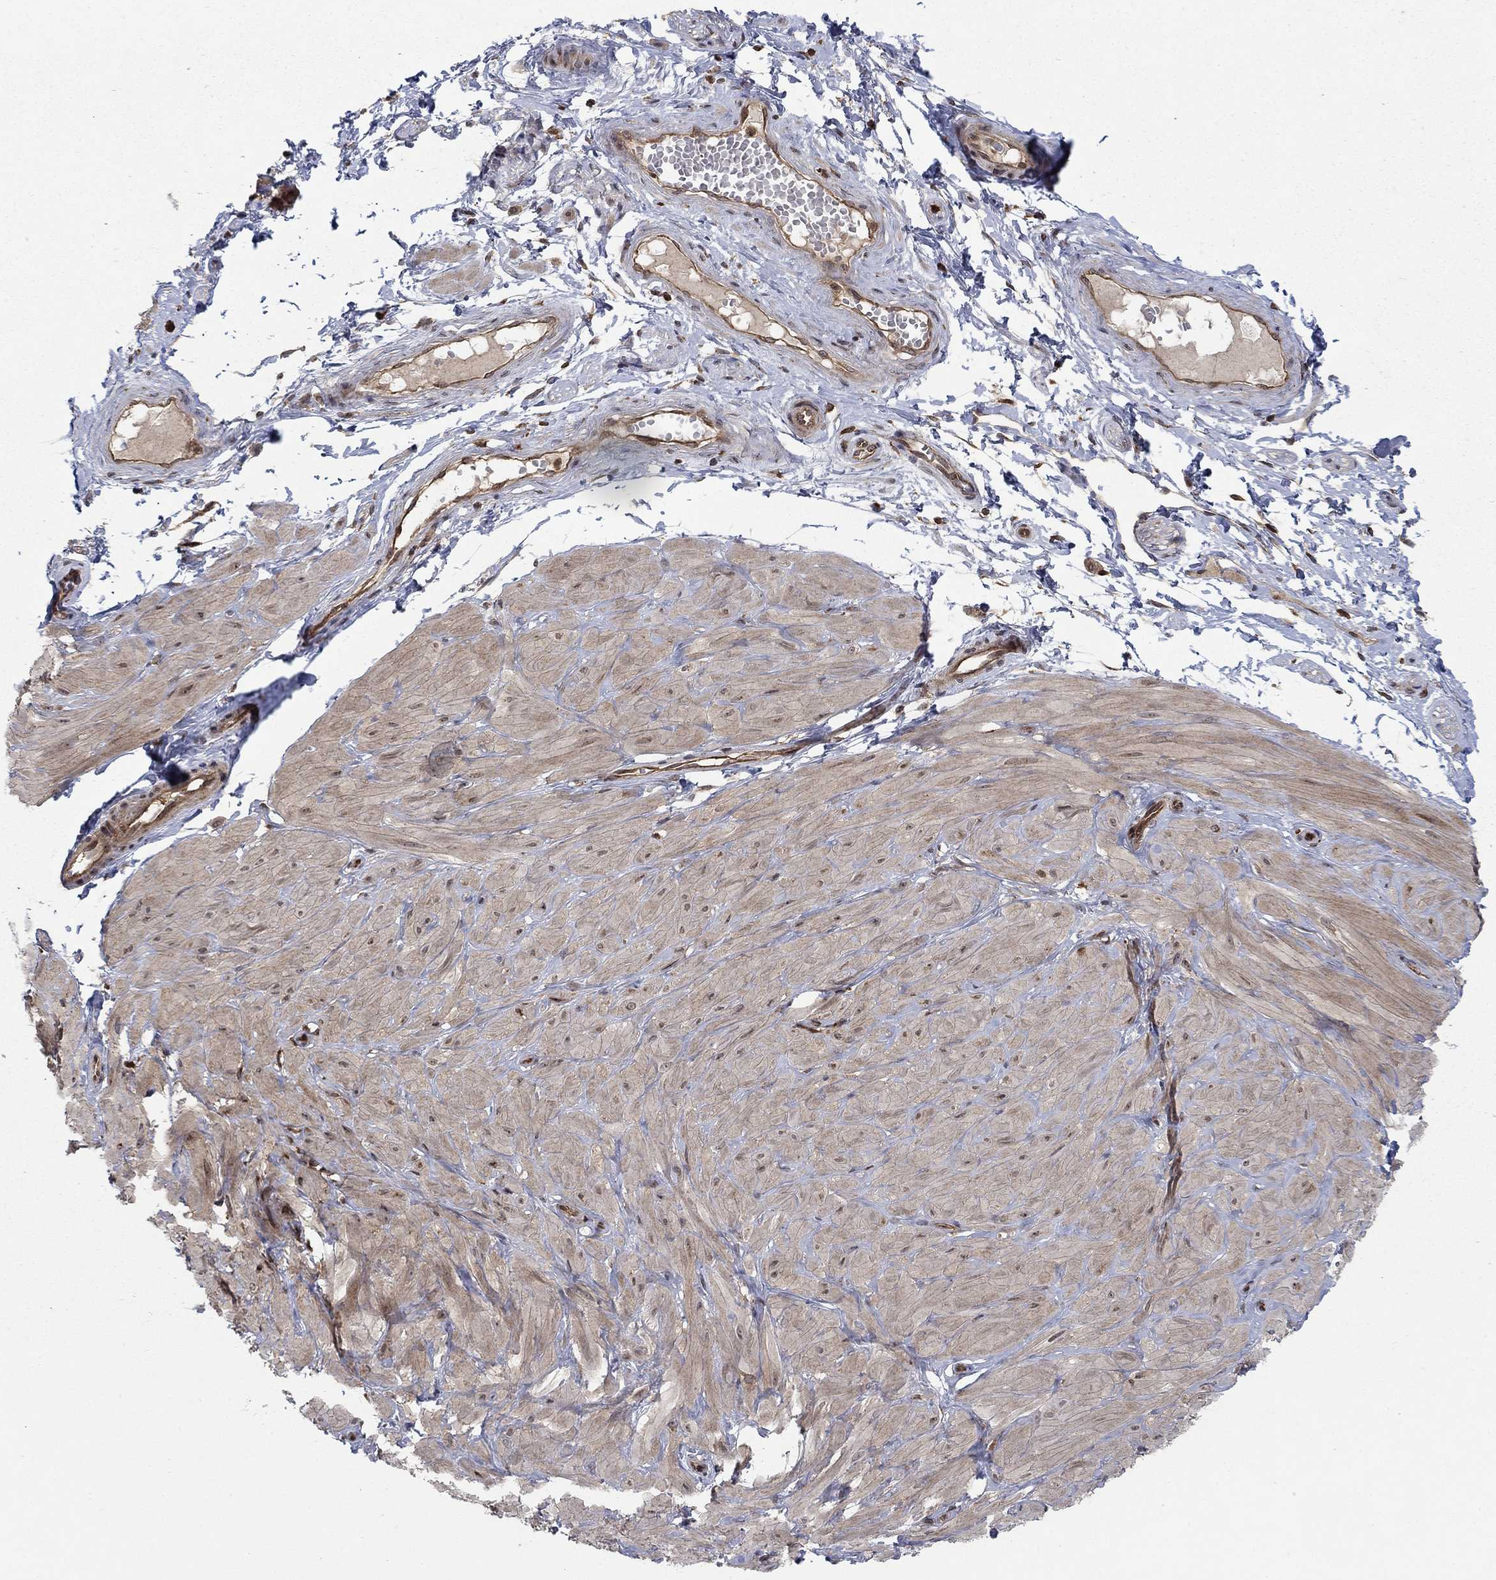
{"staining": {"intensity": "negative", "quantity": "none", "location": "none"}, "tissue": "adipose tissue", "cell_type": "Adipocytes", "image_type": "normal", "snomed": [{"axis": "morphology", "description": "Normal tissue, NOS"}, {"axis": "topography", "description": "Smooth muscle"}, {"axis": "topography", "description": "Peripheral nerve tissue"}], "caption": "This micrograph is of benign adipose tissue stained with immunohistochemistry (IHC) to label a protein in brown with the nuclei are counter-stained blue. There is no positivity in adipocytes. (Stains: DAB (3,3'-diaminobenzidine) immunohistochemistry with hematoxylin counter stain, Microscopy: brightfield microscopy at high magnification).", "gene": "IFI35", "patient": {"sex": "male", "age": 22}}